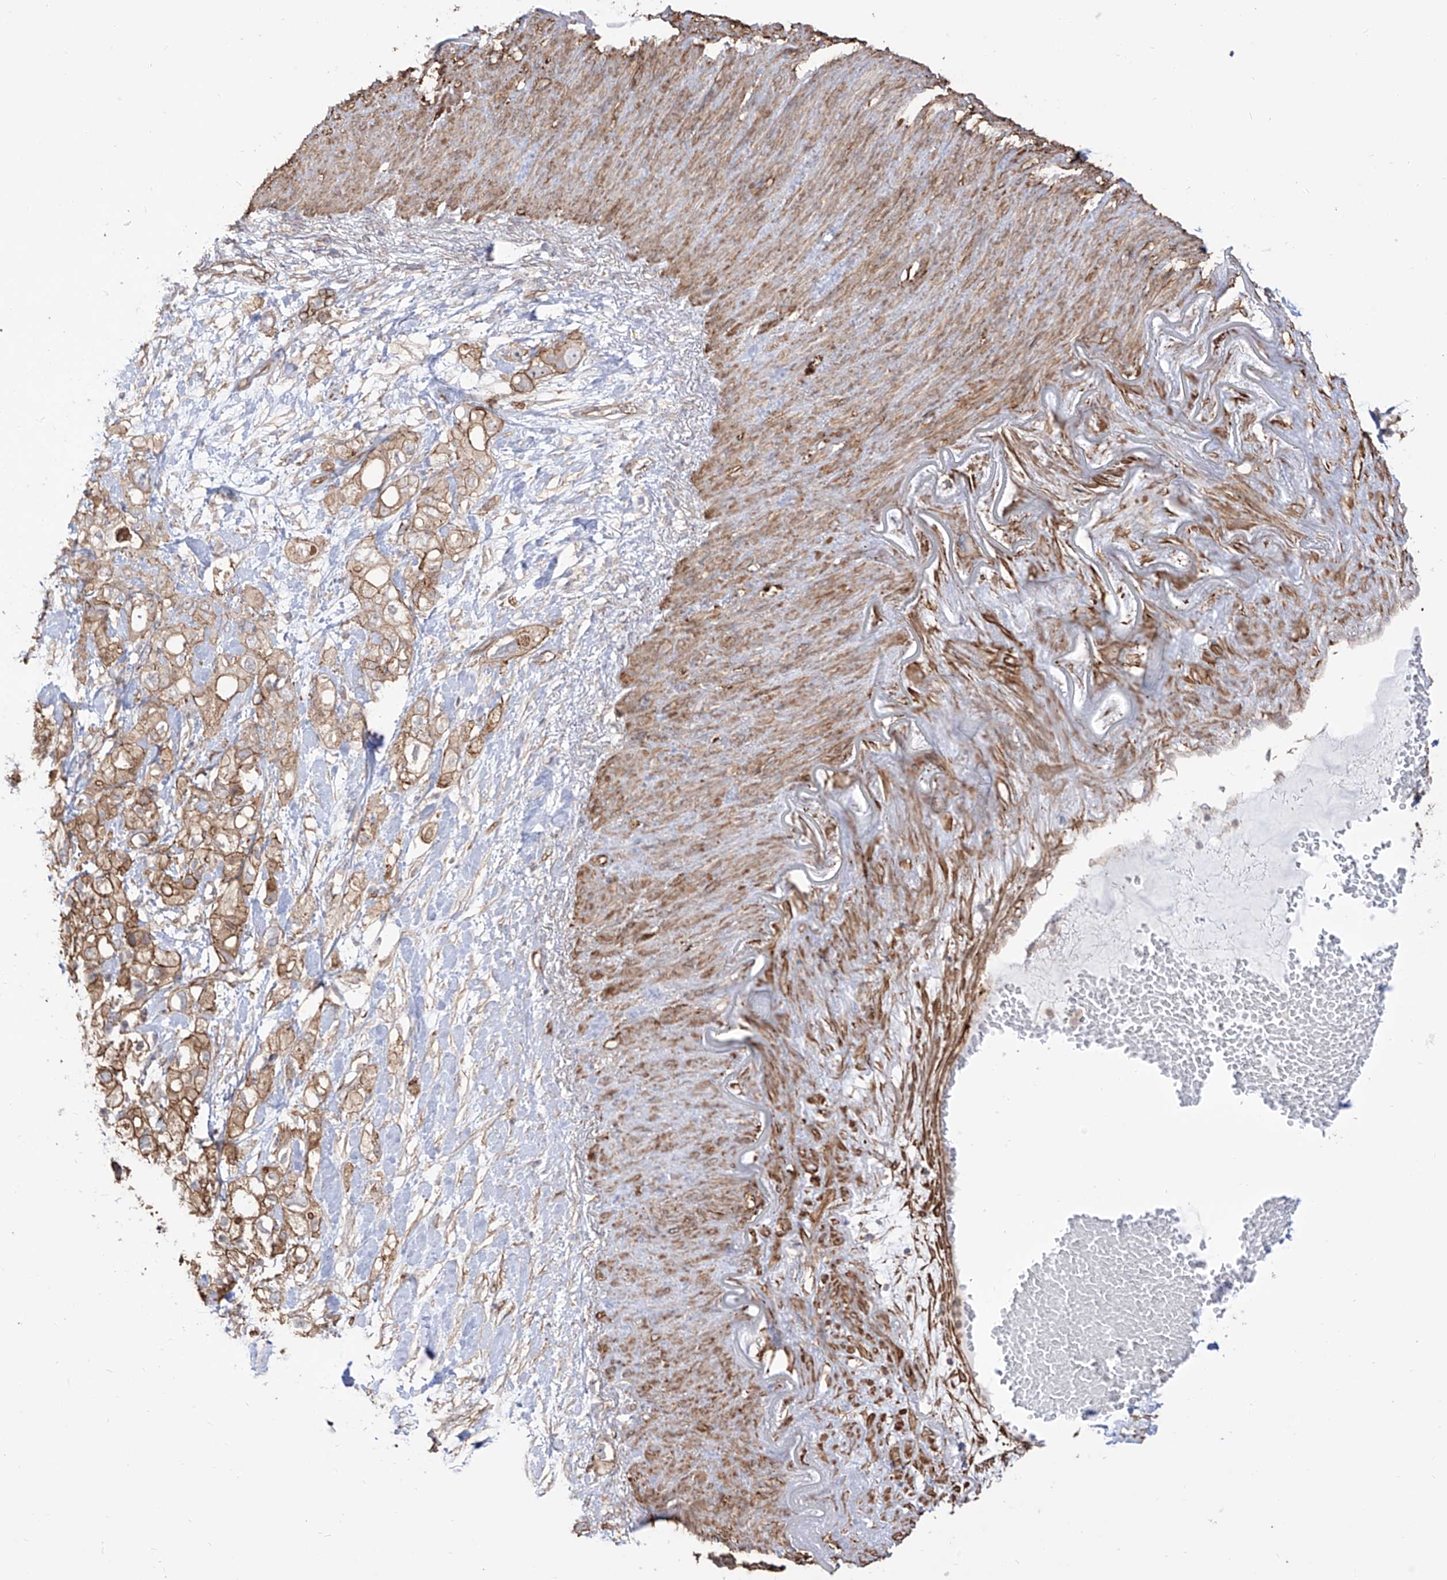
{"staining": {"intensity": "moderate", "quantity": ">75%", "location": "cytoplasmic/membranous"}, "tissue": "pancreatic cancer", "cell_type": "Tumor cells", "image_type": "cancer", "snomed": [{"axis": "morphology", "description": "Adenocarcinoma, NOS"}, {"axis": "topography", "description": "Pancreas"}], "caption": "Immunohistochemical staining of human pancreatic adenocarcinoma exhibits moderate cytoplasmic/membranous protein expression in approximately >75% of tumor cells. (Brightfield microscopy of DAB IHC at high magnification).", "gene": "ZNF180", "patient": {"sex": "female", "age": 56}}